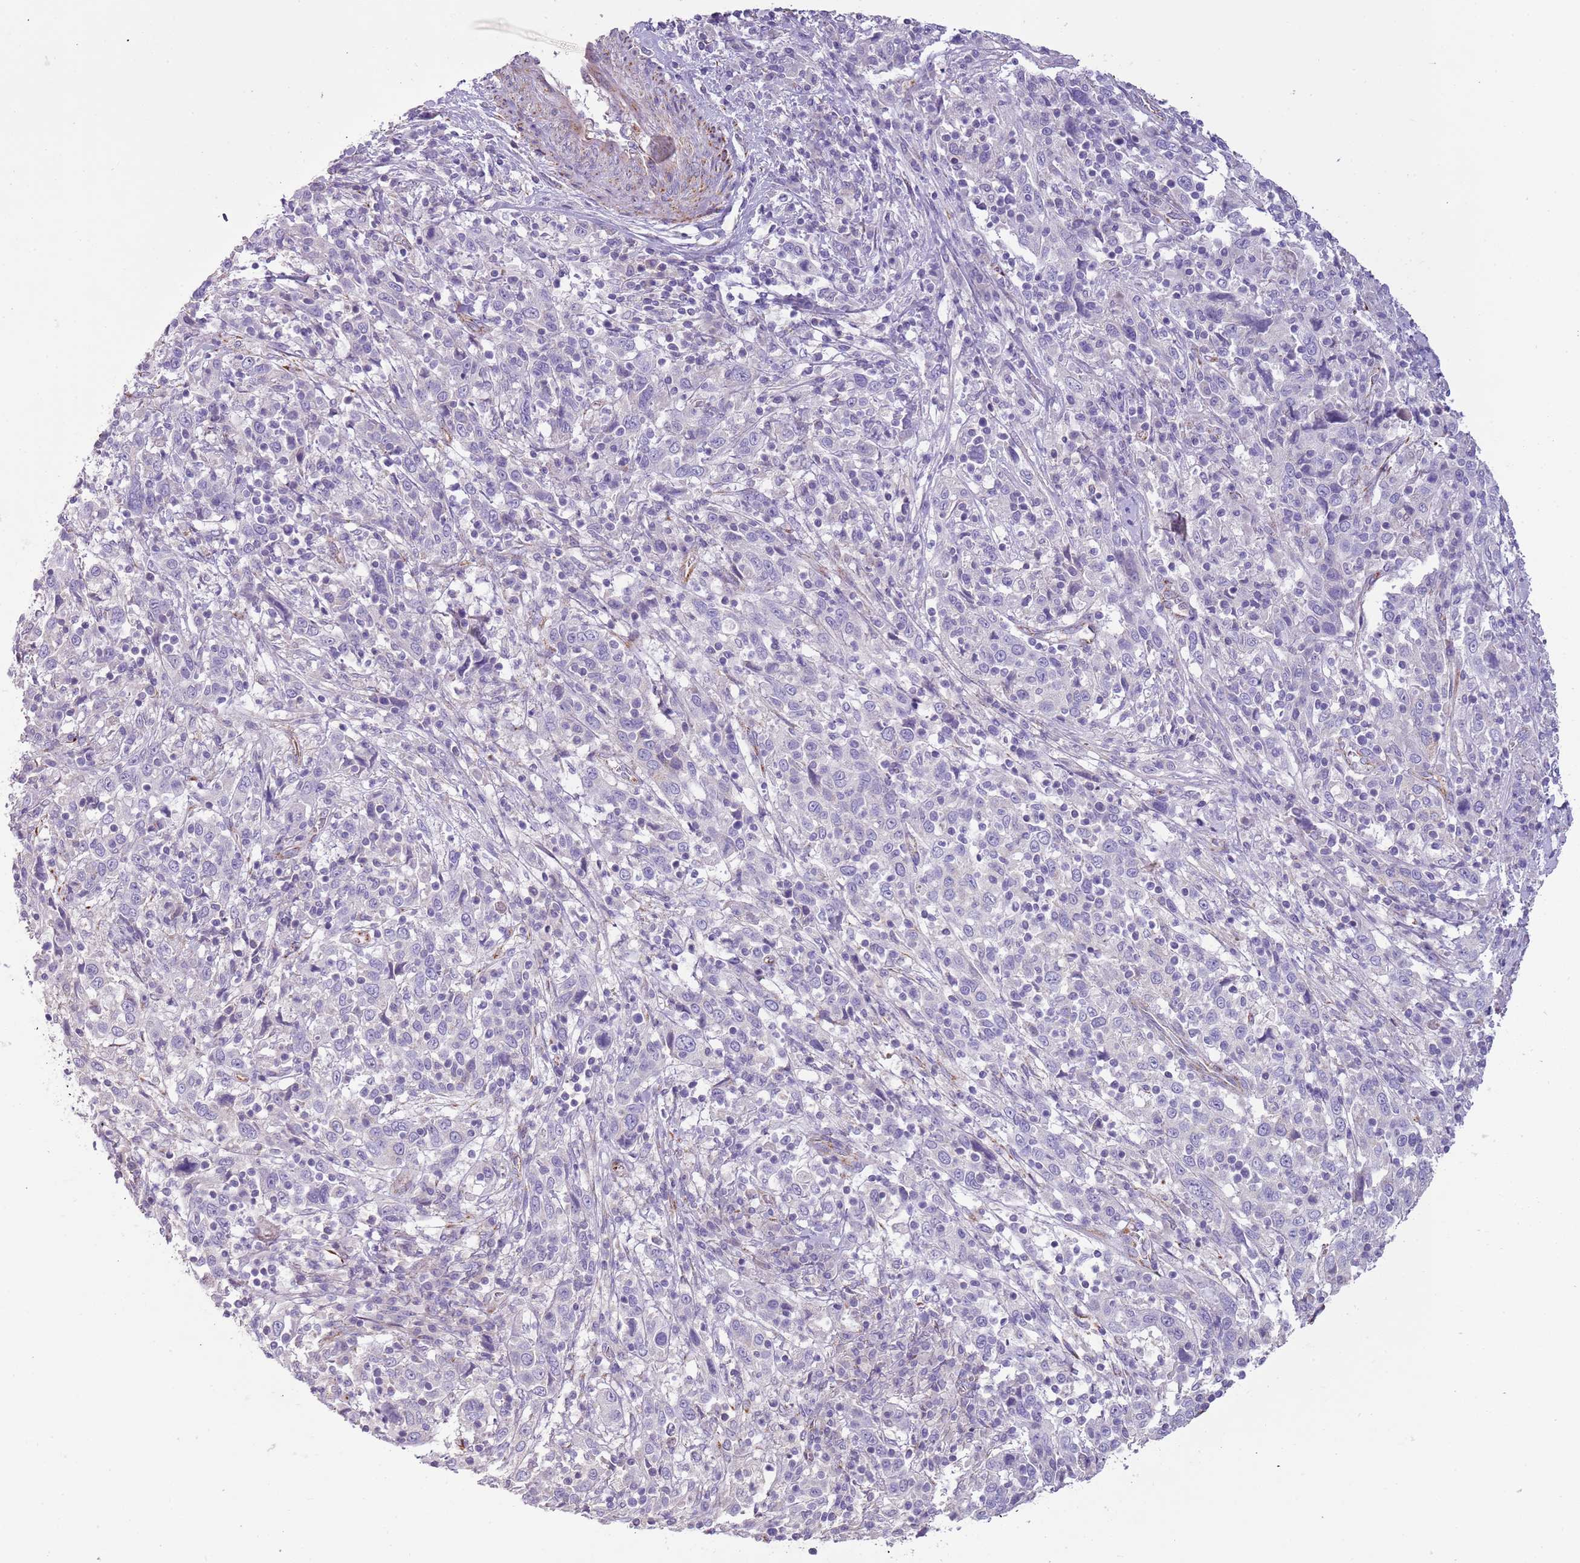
{"staining": {"intensity": "negative", "quantity": "none", "location": "none"}, "tissue": "cervical cancer", "cell_type": "Tumor cells", "image_type": "cancer", "snomed": [{"axis": "morphology", "description": "Squamous cell carcinoma, NOS"}, {"axis": "topography", "description": "Cervix"}], "caption": "The photomicrograph demonstrates no significant expression in tumor cells of cervical cancer (squamous cell carcinoma).", "gene": "RNF222", "patient": {"sex": "female", "age": 46}}